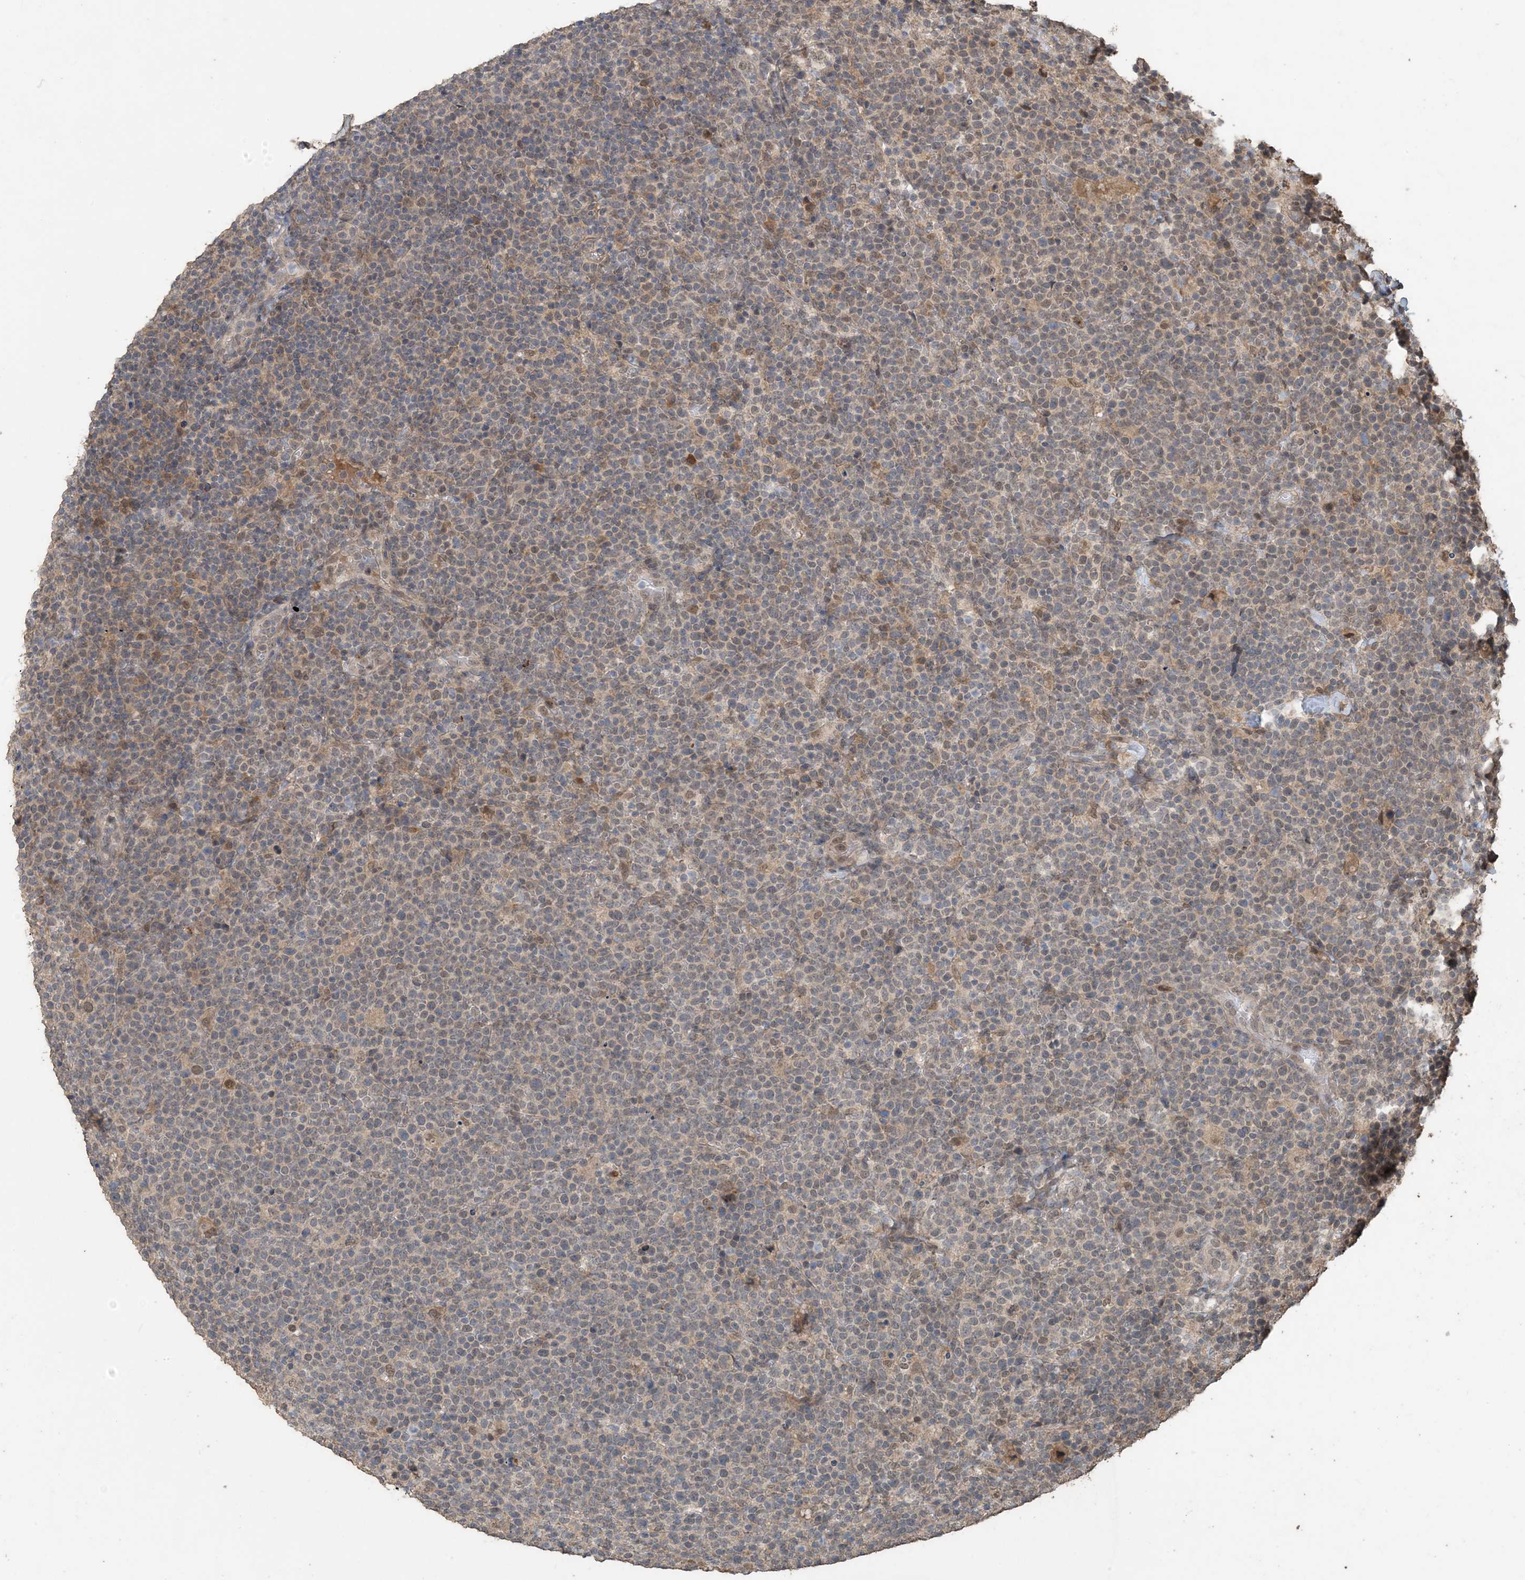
{"staining": {"intensity": "negative", "quantity": "none", "location": "none"}, "tissue": "lymphoma", "cell_type": "Tumor cells", "image_type": "cancer", "snomed": [{"axis": "morphology", "description": "Malignant lymphoma, non-Hodgkin's type, High grade"}, {"axis": "topography", "description": "Lymph node"}], "caption": "Tumor cells show no significant protein staining in malignant lymphoma, non-Hodgkin's type (high-grade).", "gene": "ZC3H12A", "patient": {"sex": "male", "age": 61}}